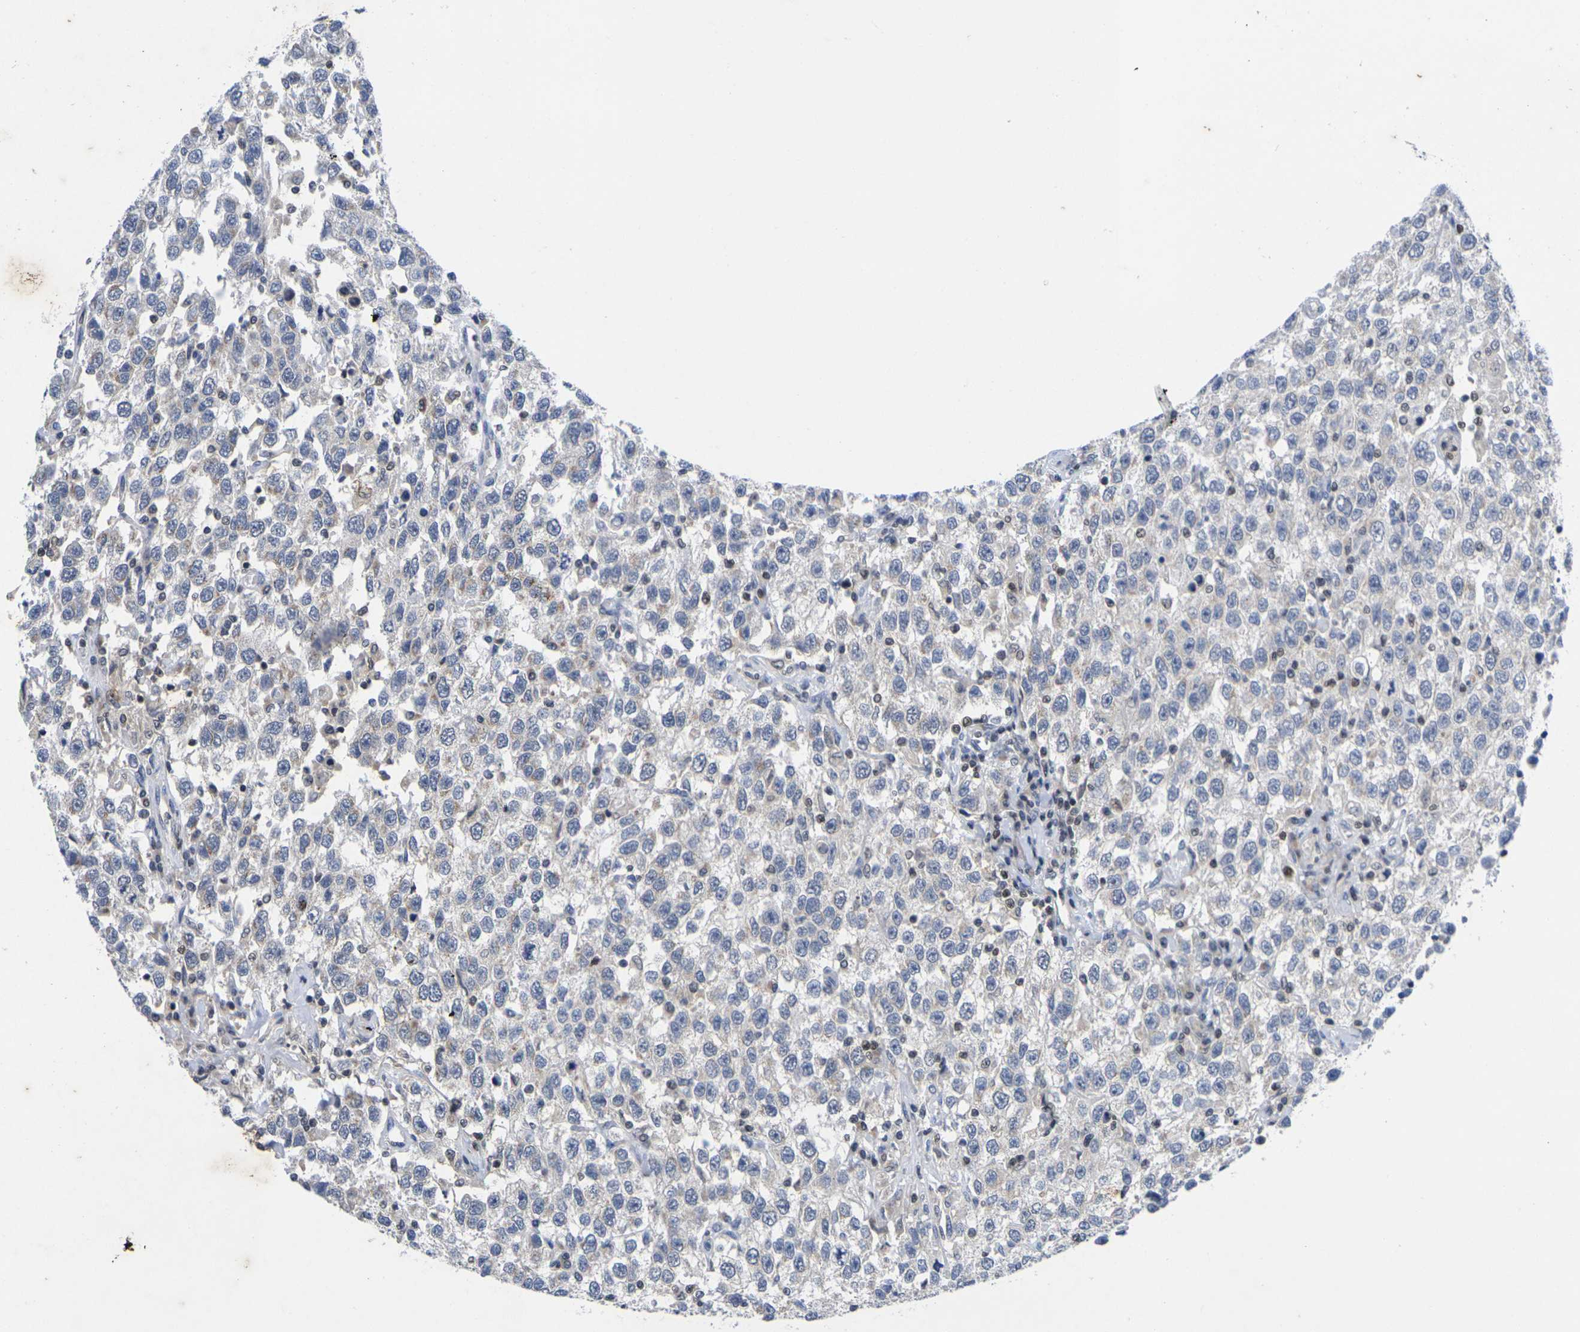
{"staining": {"intensity": "weak", "quantity": "<25%", "location": "cytoplasmic/membranous"}, "tissue": "testis cancer", "cell_type": "Tumor cells", "image_type": "cancer", "snomed": [{"axis": "morphology", "description": "Seminoma, NOS"}, {"axis": "topography", "description": "Testis"}], "caption": "A photomicrograph of human testis seminoma is negative for staining in tumor cells.", "gene": "IKZF1", "patient": {"sex": "male", "age": 41}}